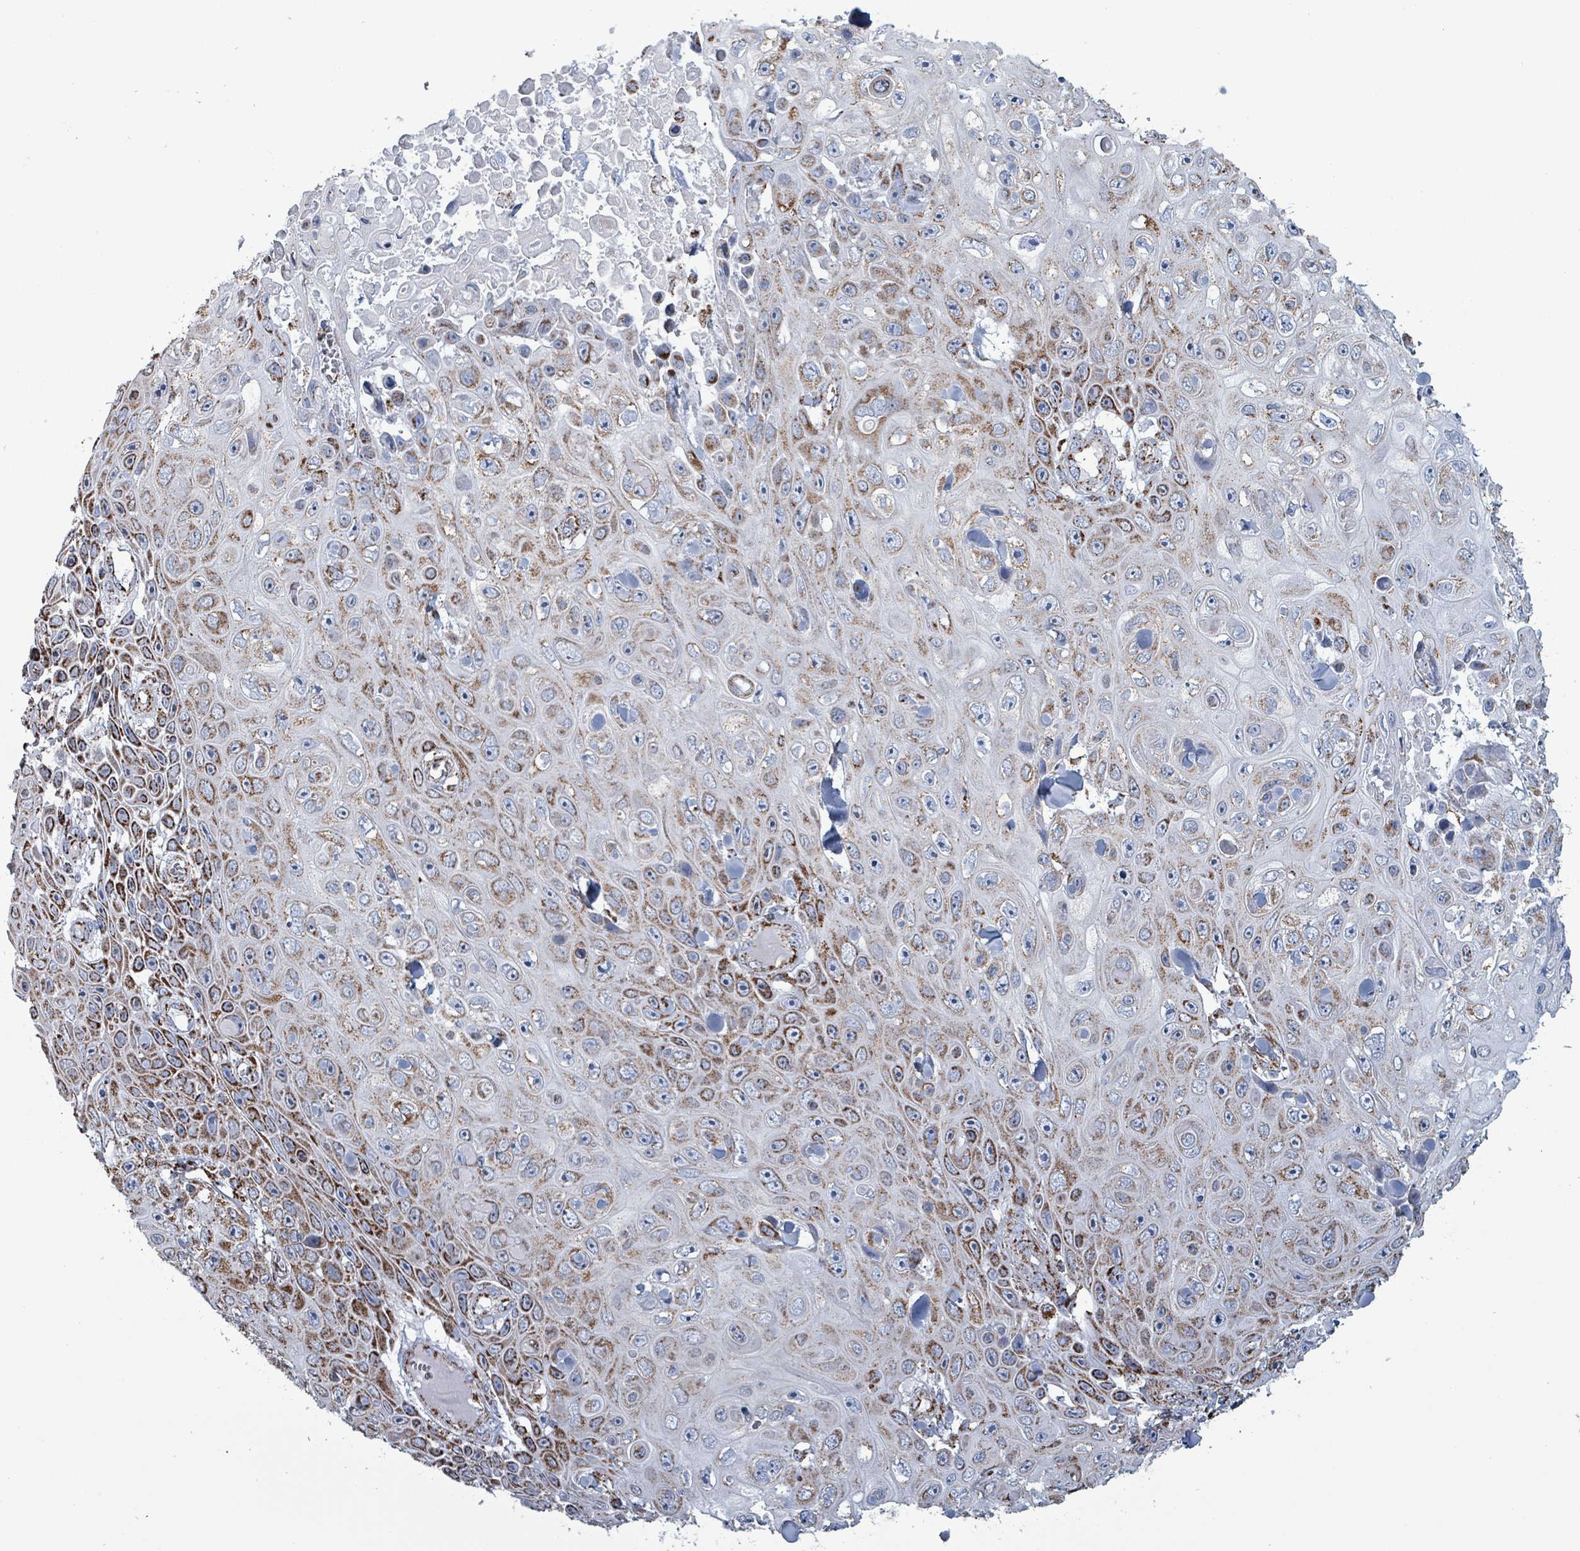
{"staining": {"intensity": "strong", "quantity": "25%-75%", "location": "cytoplasmic/membranous"}, "tissue": "skin cancer", "cell_type": "Tumor cells", "image_type": "cancer", "snomed": [{"axis": "morphology", "description": "Squamous cell carcinoma, NOS"}, {"axis": "topography", "description": "Skin"}], "caption": "Human squamous cell carcinoma (skin) stained with a brown dye displays strong cytoplasmic/membranous positive expression in approximately 25%-75% of tumor cells.", "gene": "IDH3B", "patient": {"sex": "male", "age": 82}}